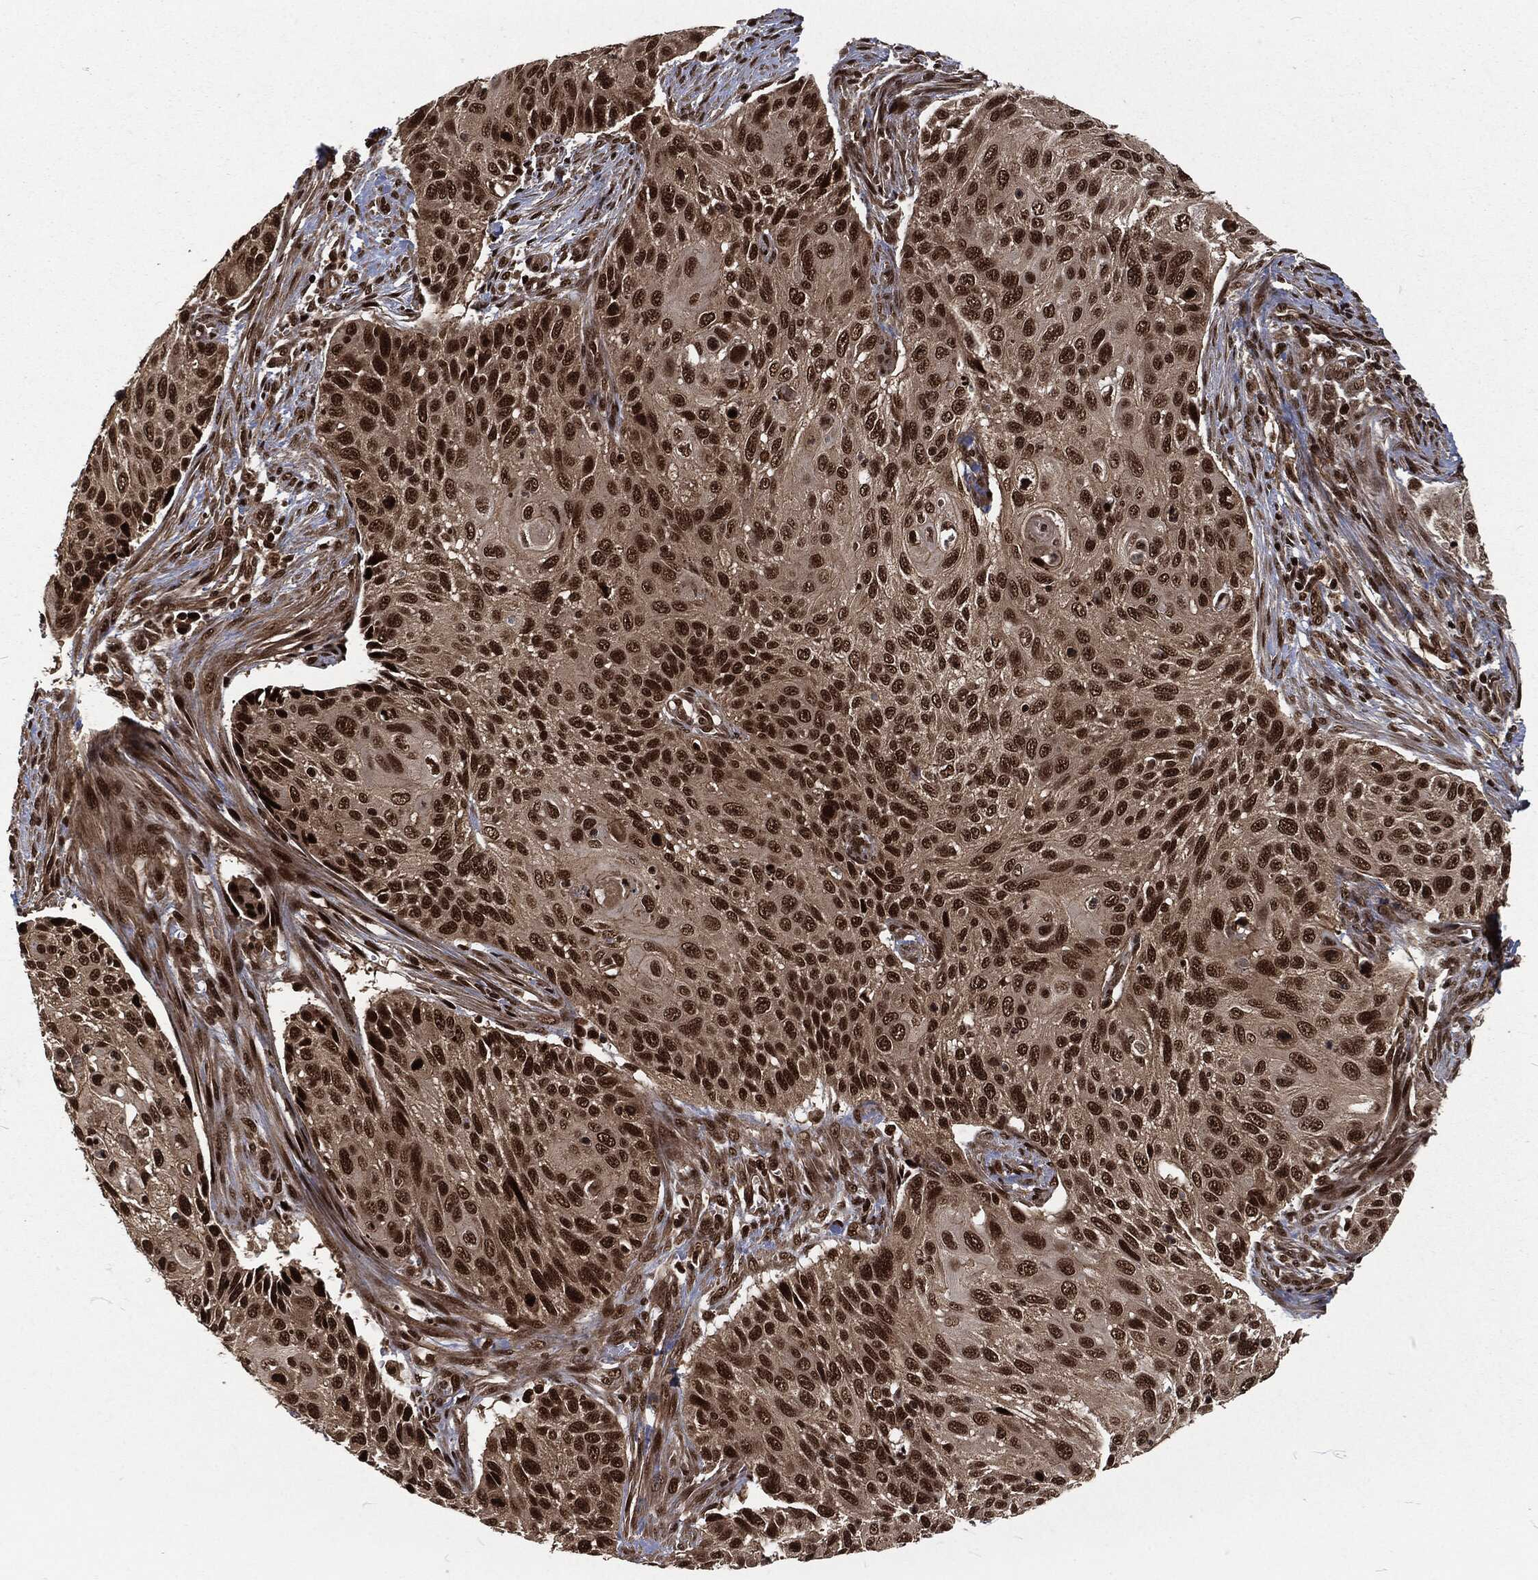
{"staining": {"intensity": "strong", "quantity": "25%-75%", "location": "nuclear"}, "tissue": "cervical cancer", "cell_type": "Tumor cells", "image_type": "cancer", "snomed": [{"axis": "morphology", "description": "Squamous cell carcinoma, NOS"}, {"axis": "topography", "description": "Cervix"}], "caption": "Squamous cell carcinoma (cervical) stained for a protein displays strong nuclear positivity in tumor cells.", "gene": "NGRN", "patient": {"sex": "female", "age": 70}}